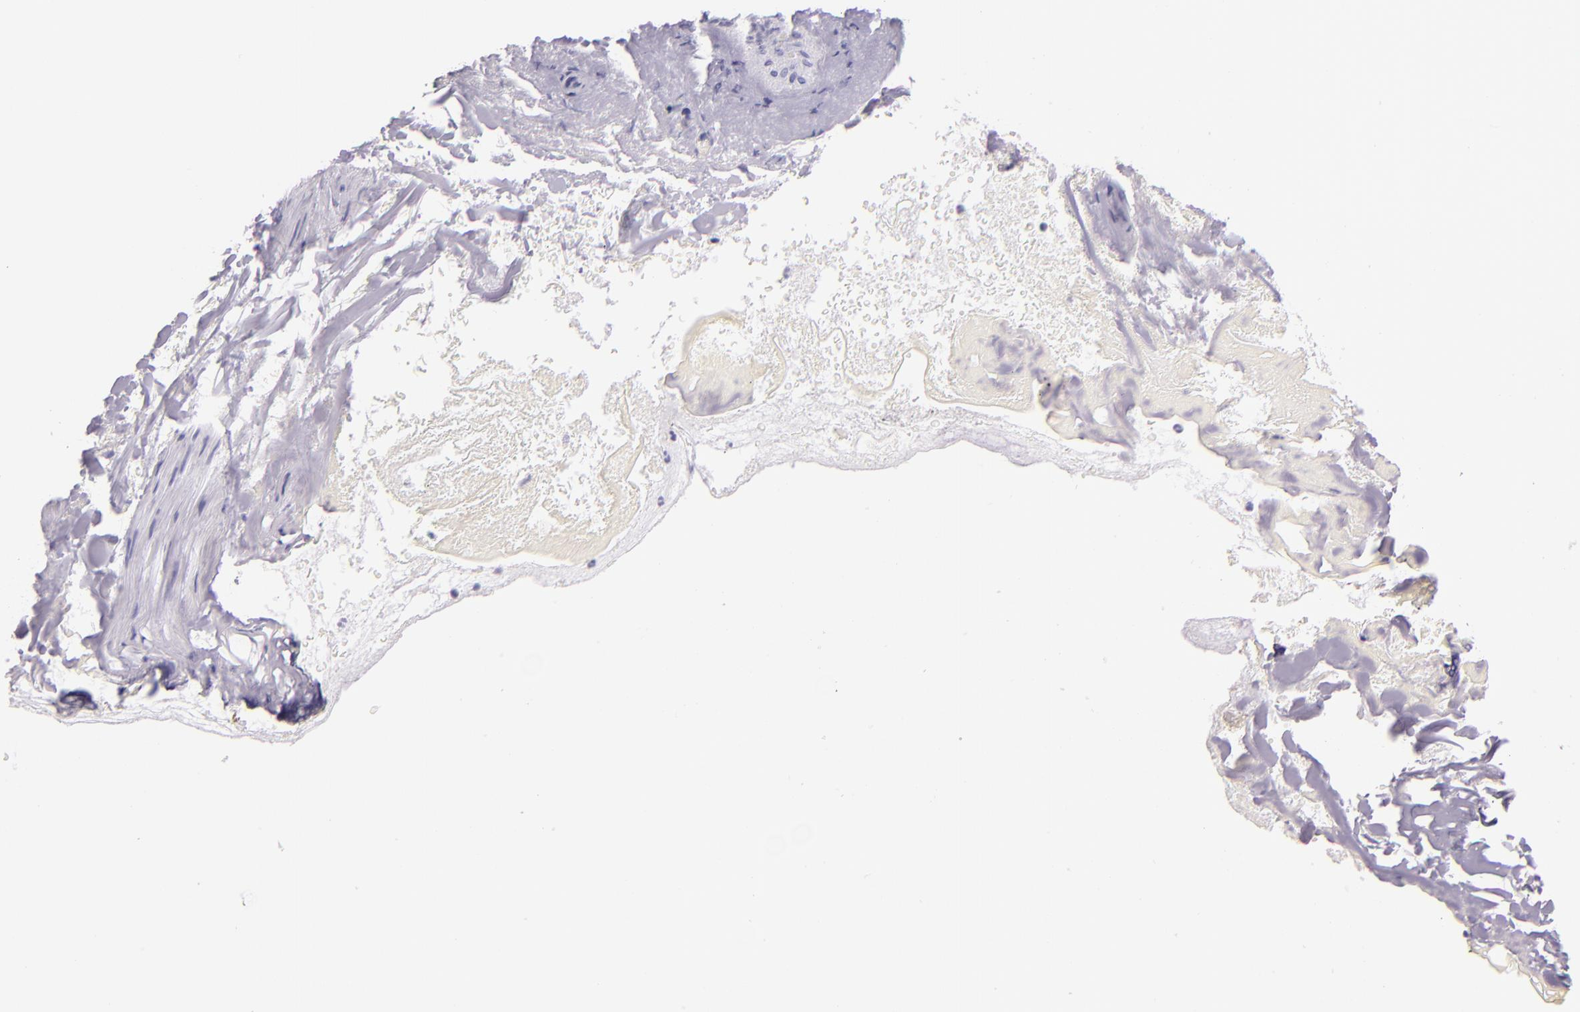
{"staining": {"intensity": "negative", "quantity": "none", "location": "none"}, "tissue": "skin", "cell_type": "Epidermal cells", "image_type": "normal", "snomed": [{"axis": "morphology", "description": "Normal tissue, NOS"}, {"axis": "morphology", "description": "Hemorrhoids"}, {"axis": "morphology", "description": "Inflammation, NOS"}, {"axis": "topography", "description": "Anal"}], "caption": "DAB immunohistochemical staining of normal human skin reveals no significant positivity in epidermal cells. (DAB (3,3'-diaminobenzidine) IHC, high magnification).", "gene": "HSP90AA1", "patient": {"sex": "male", "age": 60}}